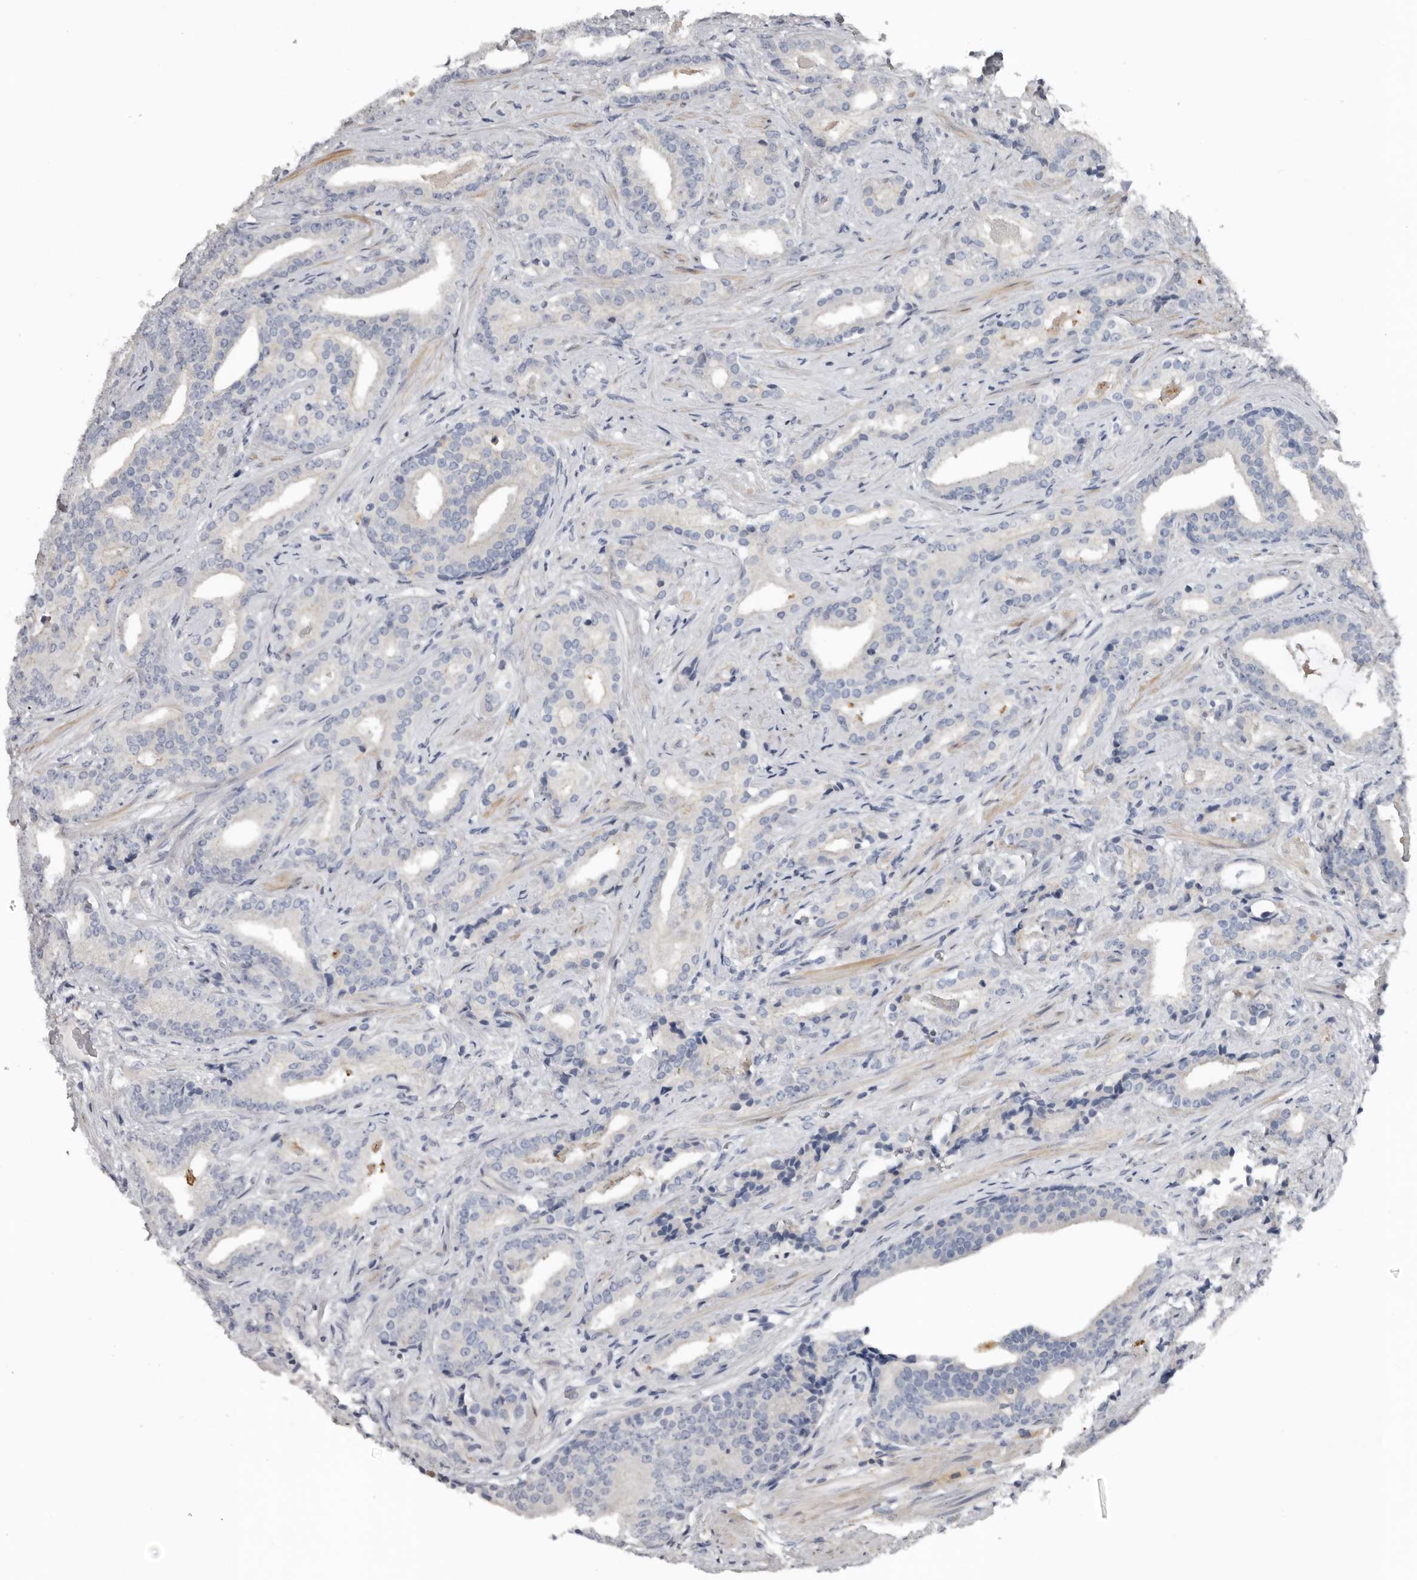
{"staining": {"intensity": "negative", "quantity": "none", "location": "none"}, "tissue": "prostate cancer", "cell_type": "Tumor cells", "image_type": "cancer", "snomed": [{"axis": "morphology", "description": "Adenocarcinoma, Low grade"}, {"axis": "topography", "description": "Prostate"}], "caption": "High power microscopy micrograph of an IHC histopathology image of prostate cancer (adenocarcinoma (low-grade)), revealing no significant expression in tumor cells.", "gene": "FABP7", "patient": {"sex": "male", "age": 67}}